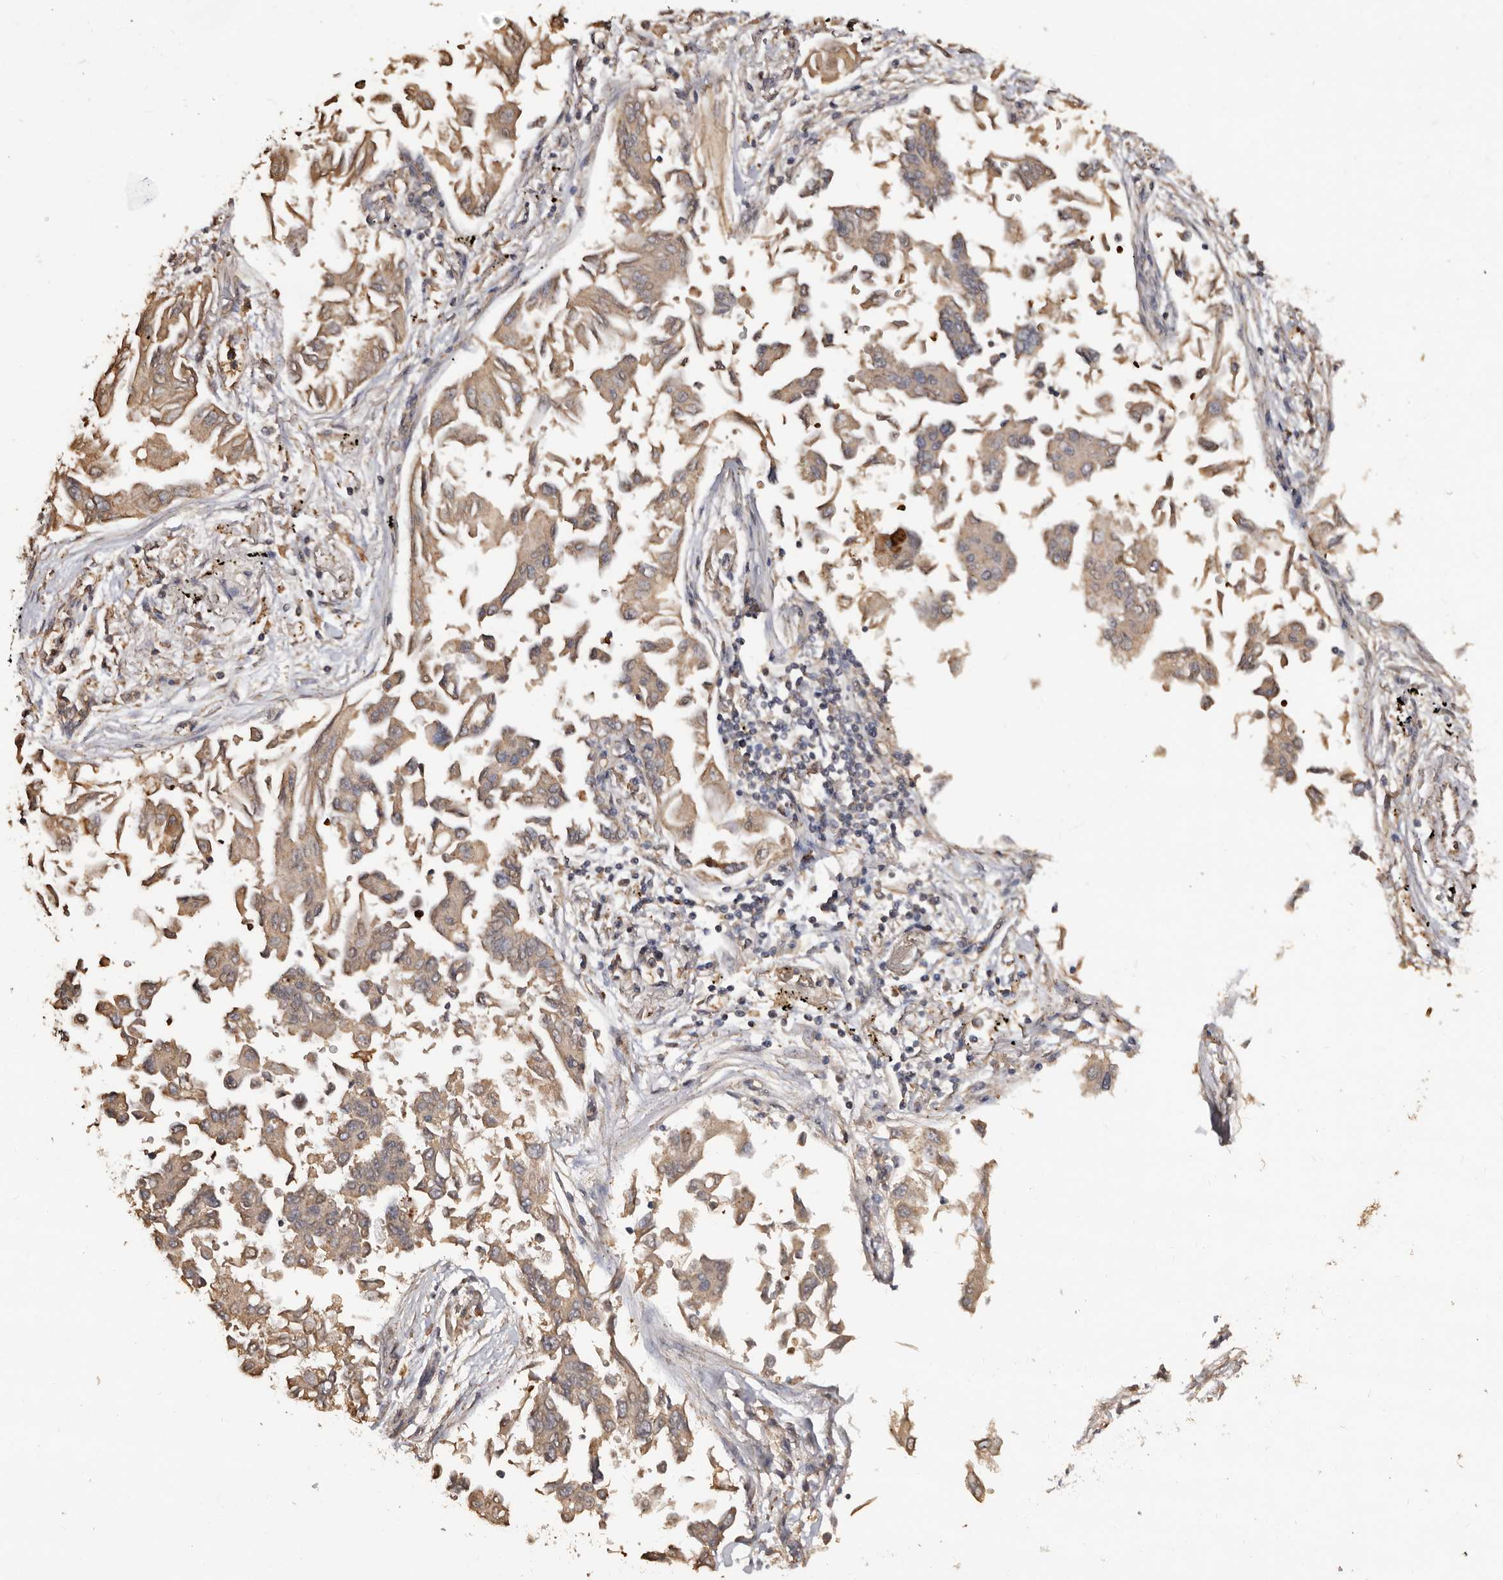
{"staining": {"intensity": "weak", "quantity": ">75%", "location": "cytoplasmic/membranous"}, "tissue": "lung cancer", "cell_type": "Tumor cells", "image_type": "cancer", "snomed": [{"axis": "morphology", "description": "Adenocarcinoma, NOS"}, {"axis": "topography", "description": "Lung"}], "caption": "Immunohistochemistry (IHC) photomicrograph of human lung cancer stained for a protein (brown), which demonstrates low levels of weak cytoplasmic/membranous staining in about >75% of tumor cells.", "gene": "GRAMD2A", "patient": {"sex": "female", "age": 67}}